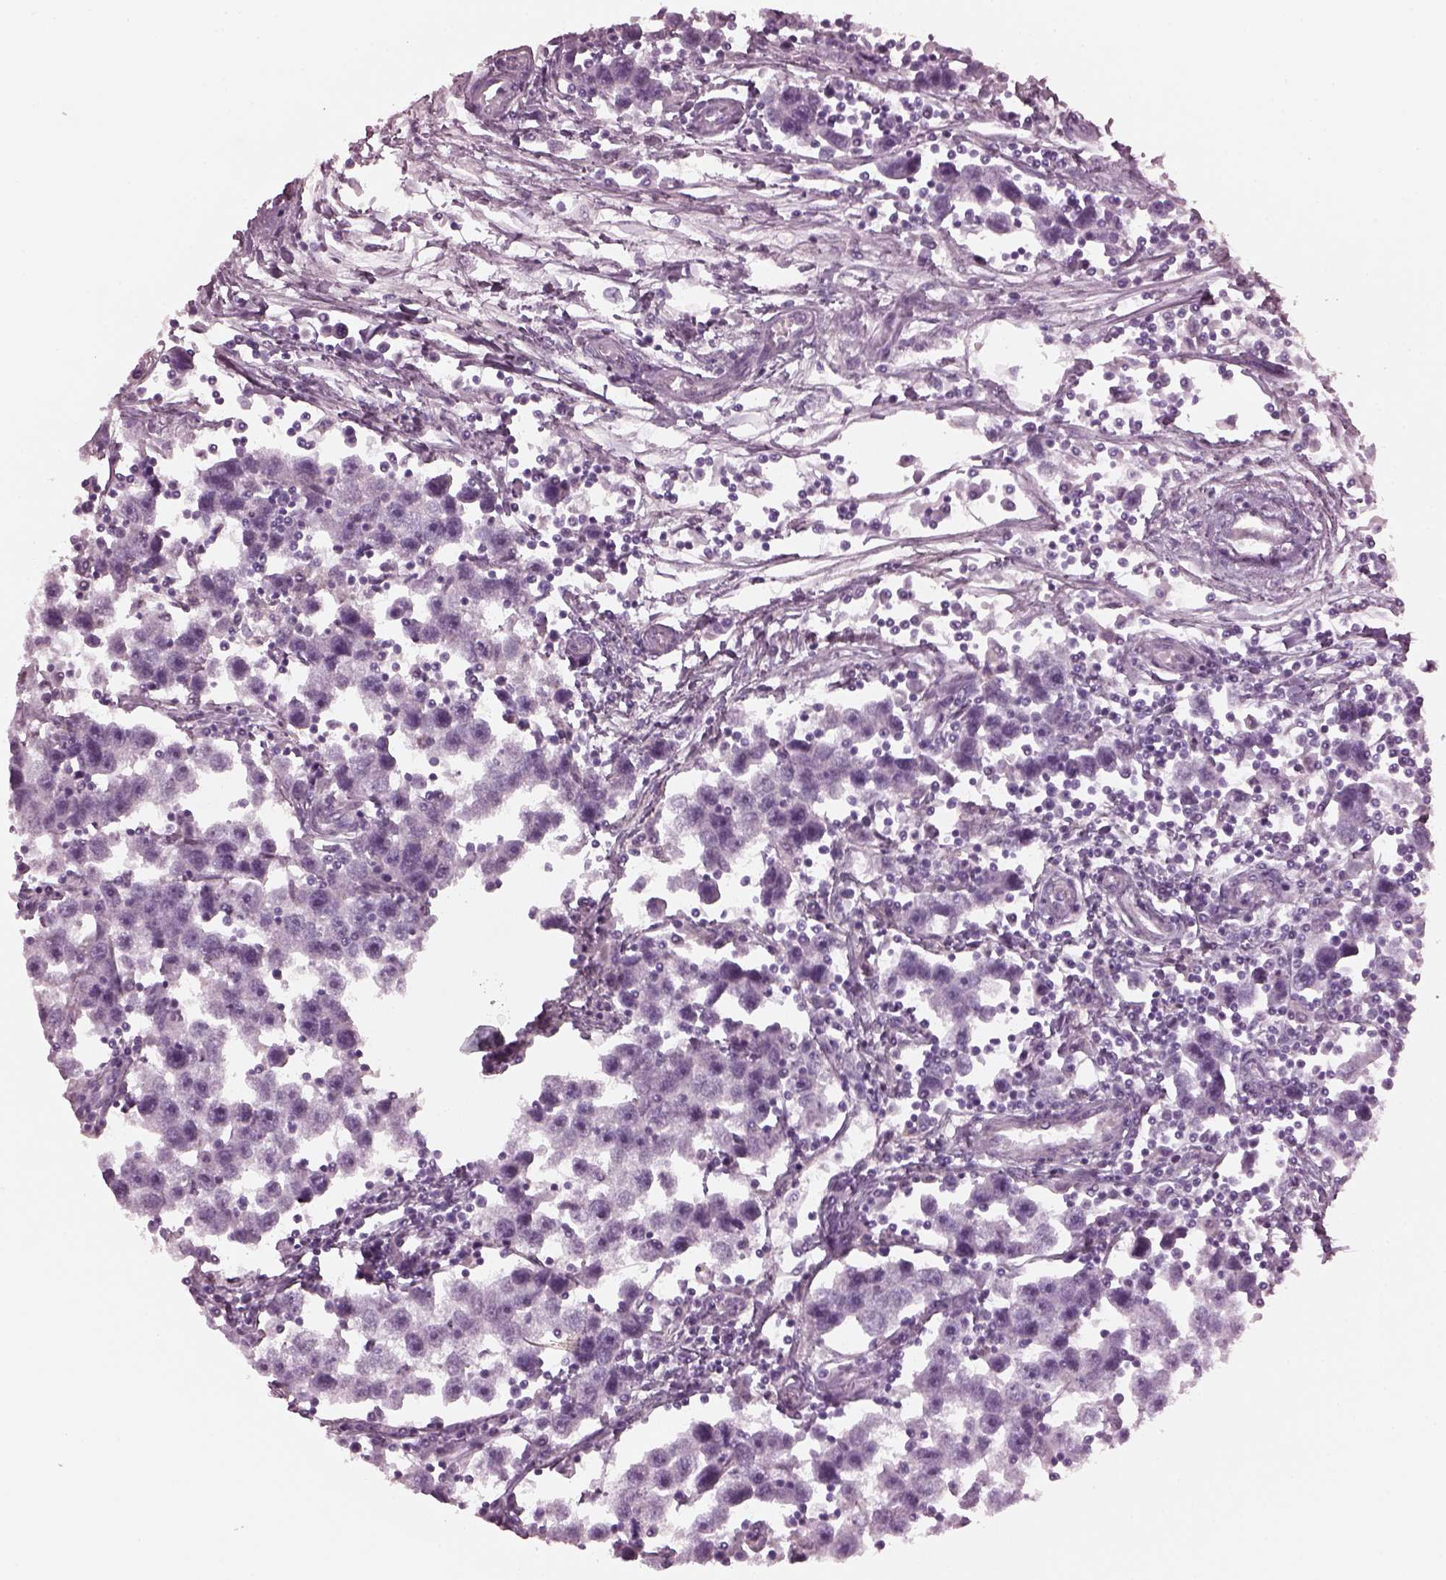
{"staining": {"intensity": "negative", "quantity": "none", "location": "none"}, "tissue": "testis cancer", "cell_type": "Tumor cells", "image_type": "cancer", "snomed": [{"axis": "morphology", "description": "Seminoma, NOS"}, {"axis": "topography", "description": "Testis"}], "caption": "Immunohistochemistry (IHC) image of human testis cancer stained for a protein (brown), which exhibits no expression in tumor cells.", "gene": "SHTN1", "patient": {"sex": "male", "age": 30}}